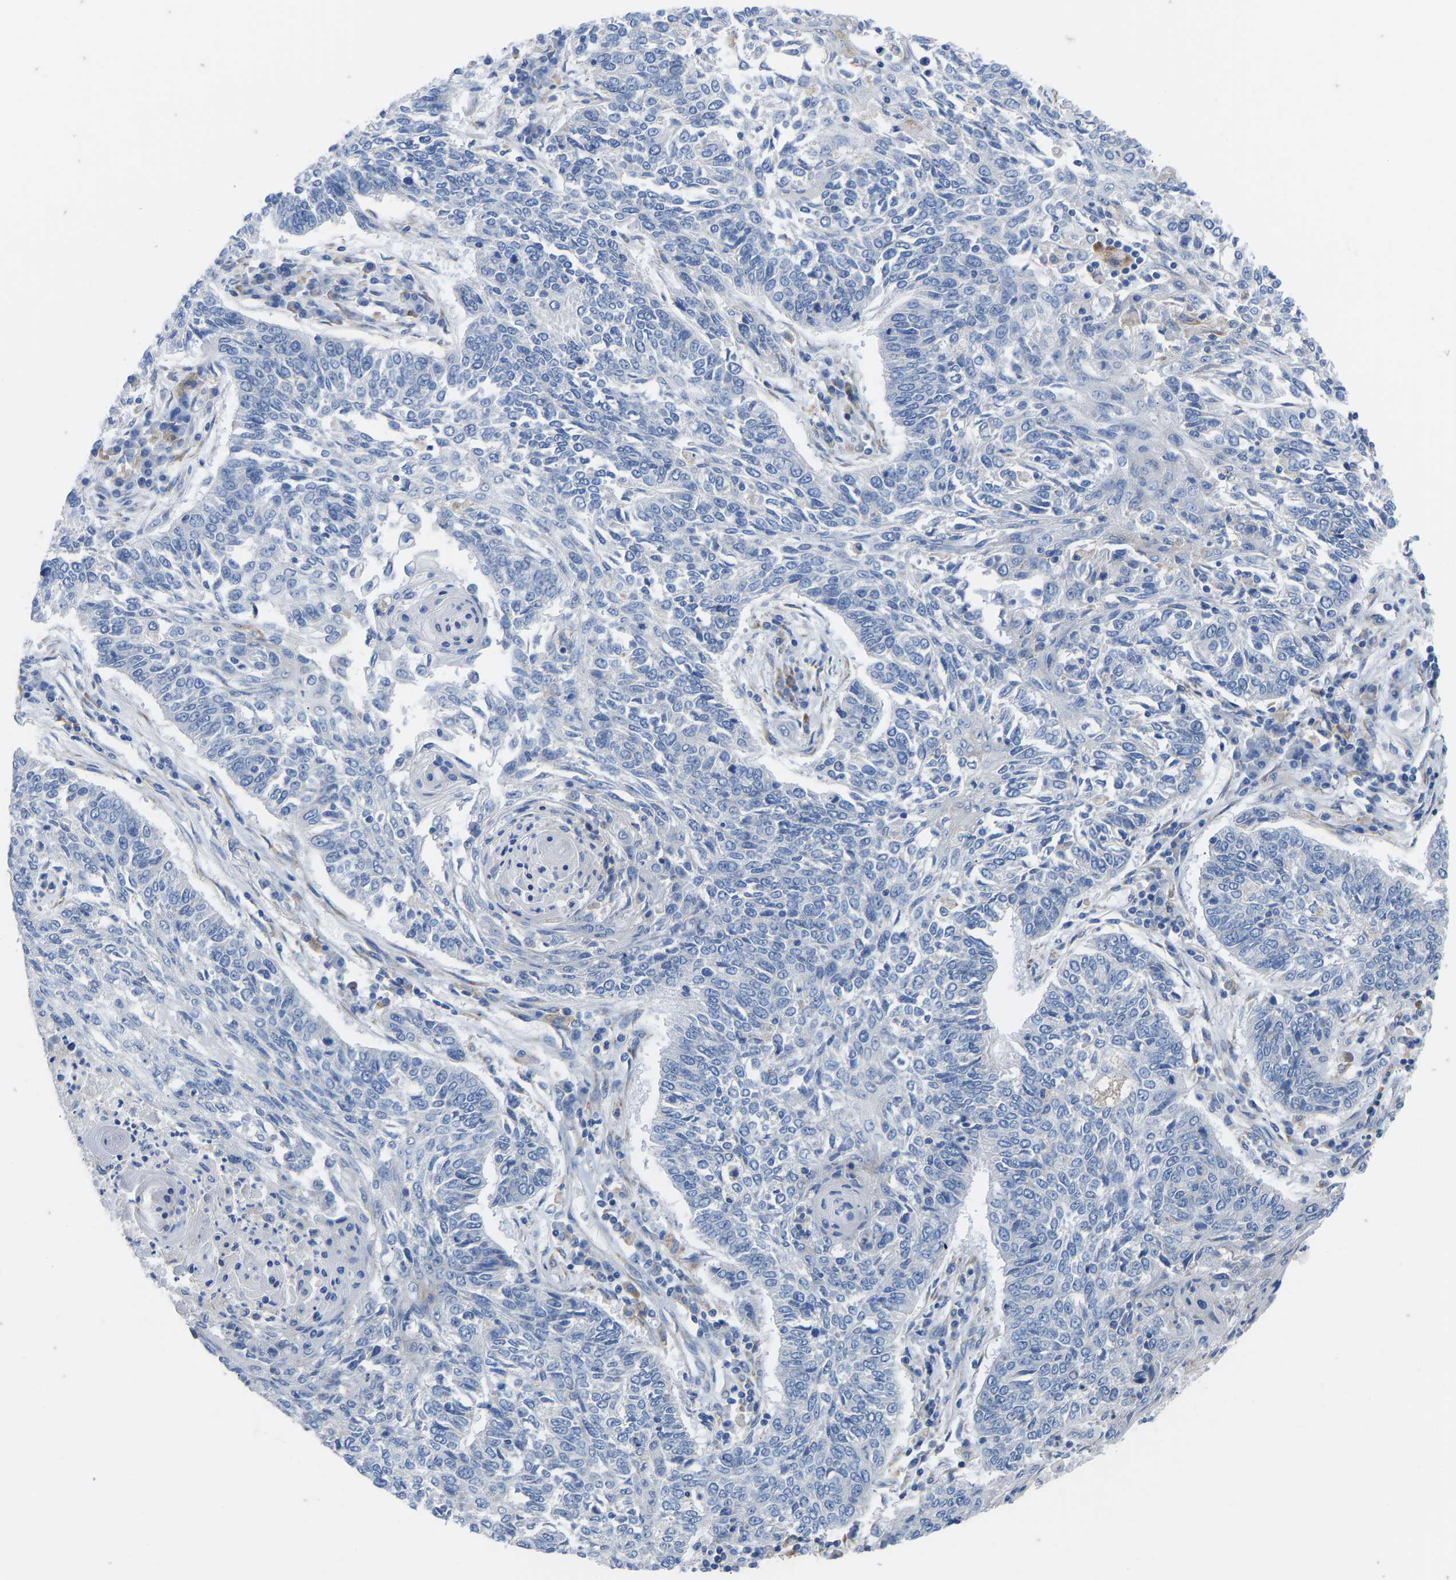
{"staining": {"intensity": "negative", "quantity": "none", "location": "none"}, "tissue": "lung cancer", "cell_type": "Tumor cells", "image_type": "cancer", "snomed": [{"axis": "morphology", "description": "Normal tissue, NOS"}, {"axis": "morphology", "description": "Squamous cell carcinoma, NOS"}, {"axis": "topography", "description": "Cartilage tissue"}, {"axis": "topography", "description": "Bronchus"}, {"axis": "topography", "description": "Lung"}], "caption": "This is an IHC histopathology image of human lung cancer (squamous cell carcinoma). There is no positivity in tumor cells.", "gene": "OLIG2", "patient": {"sex": "female", "age": 49}}